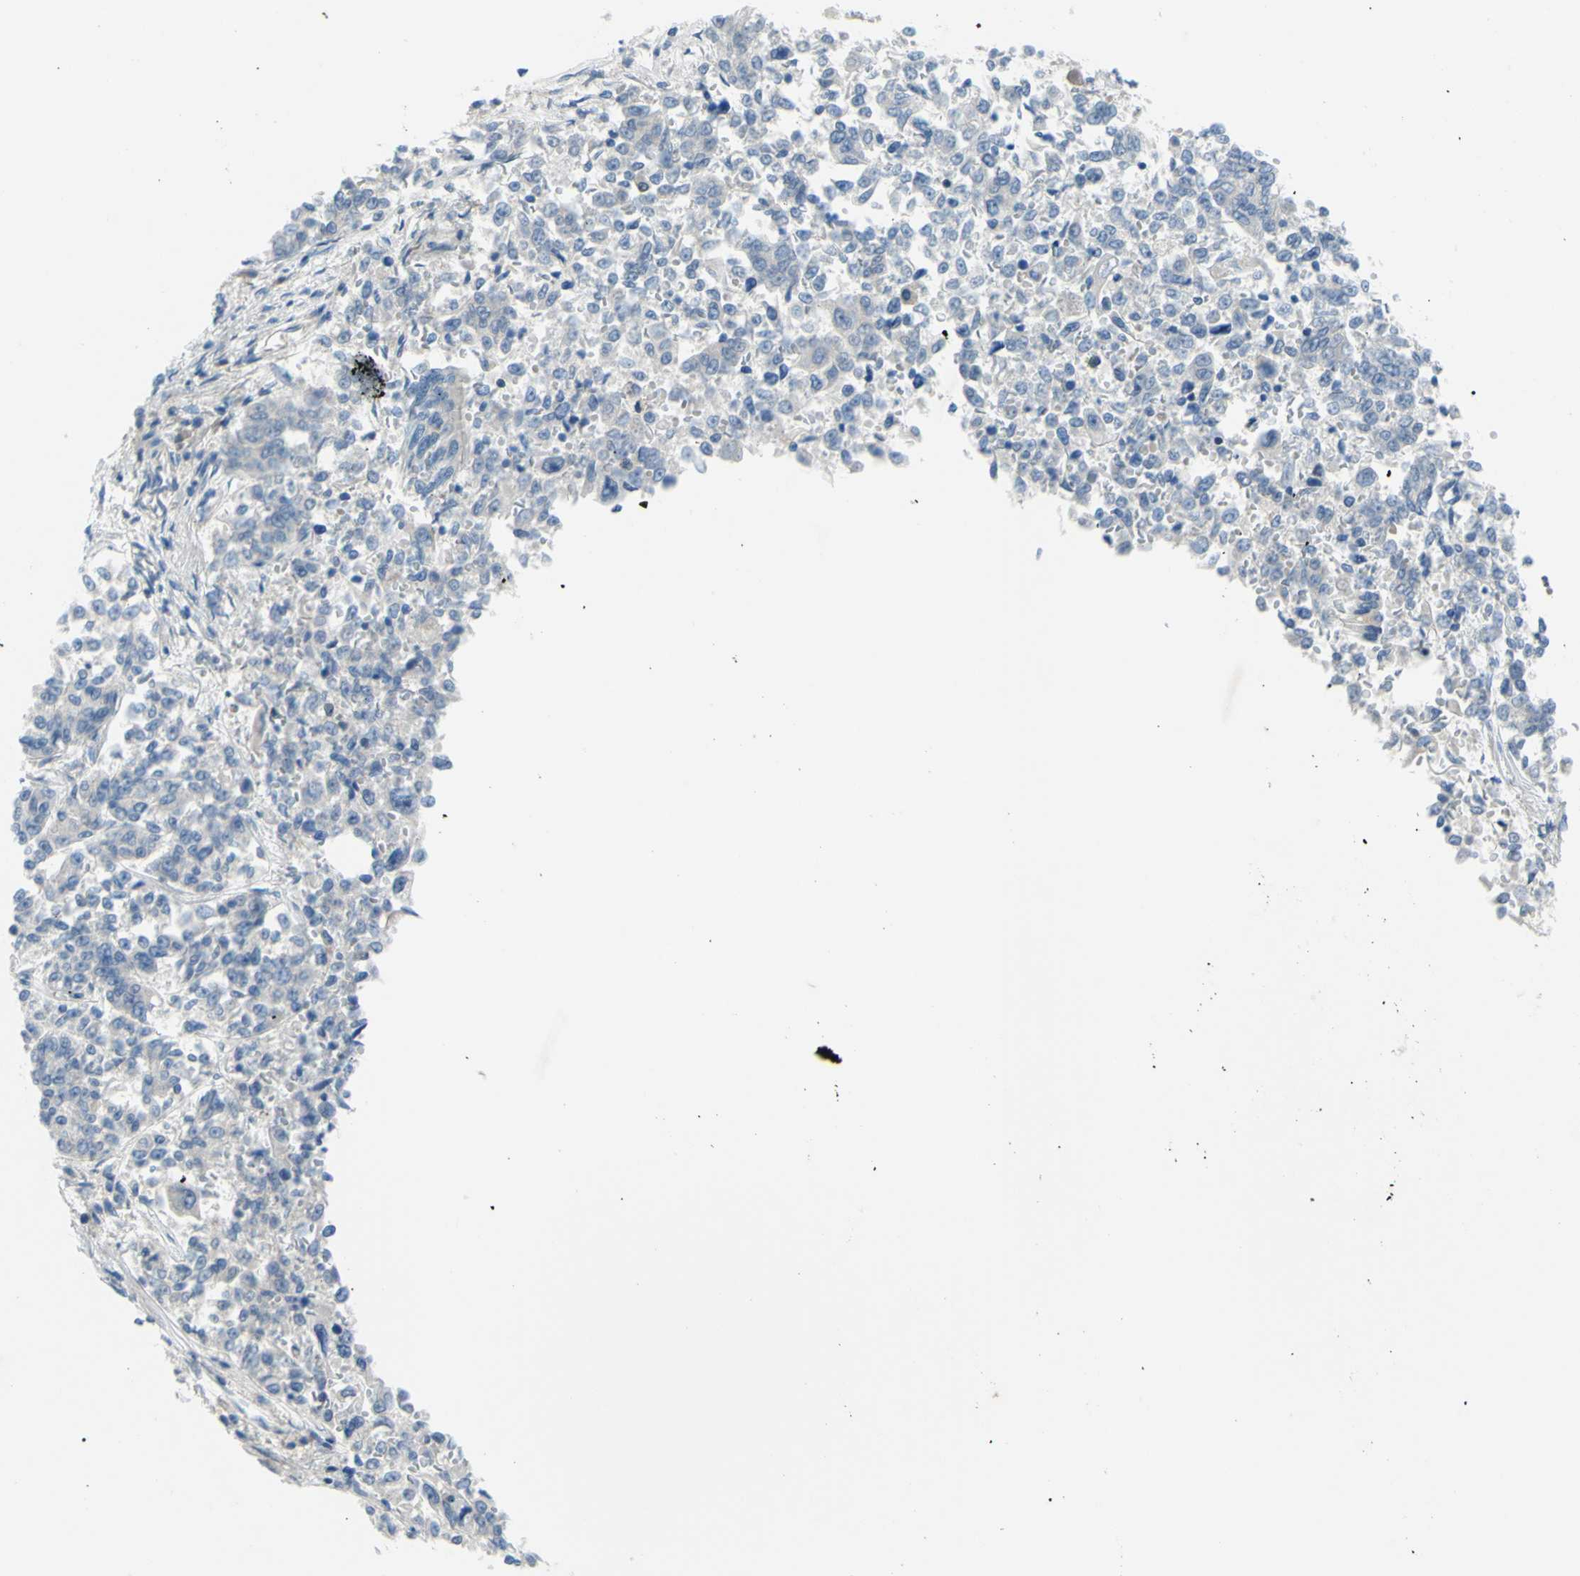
{"staining": {"intensity": "negative", "quantity": "none", "location": "none"}, "tissue": "lung cancer", "cell_type": "Tumor cells", "image_type": "cancer", "snomed": [{"axis": "morphology", "description": "Adenocarcinoma, NOS"}, {"axis": "topography", "description": "Lung"}], "caption": "An immunohistochemistry (IHC) micrograph of lung adenocarcinoma is shown. There is no staining in tumor cells of lung adenocarcinoma.", "gene": "PAK2", "patient": {"sex": "male", "age": 84}}